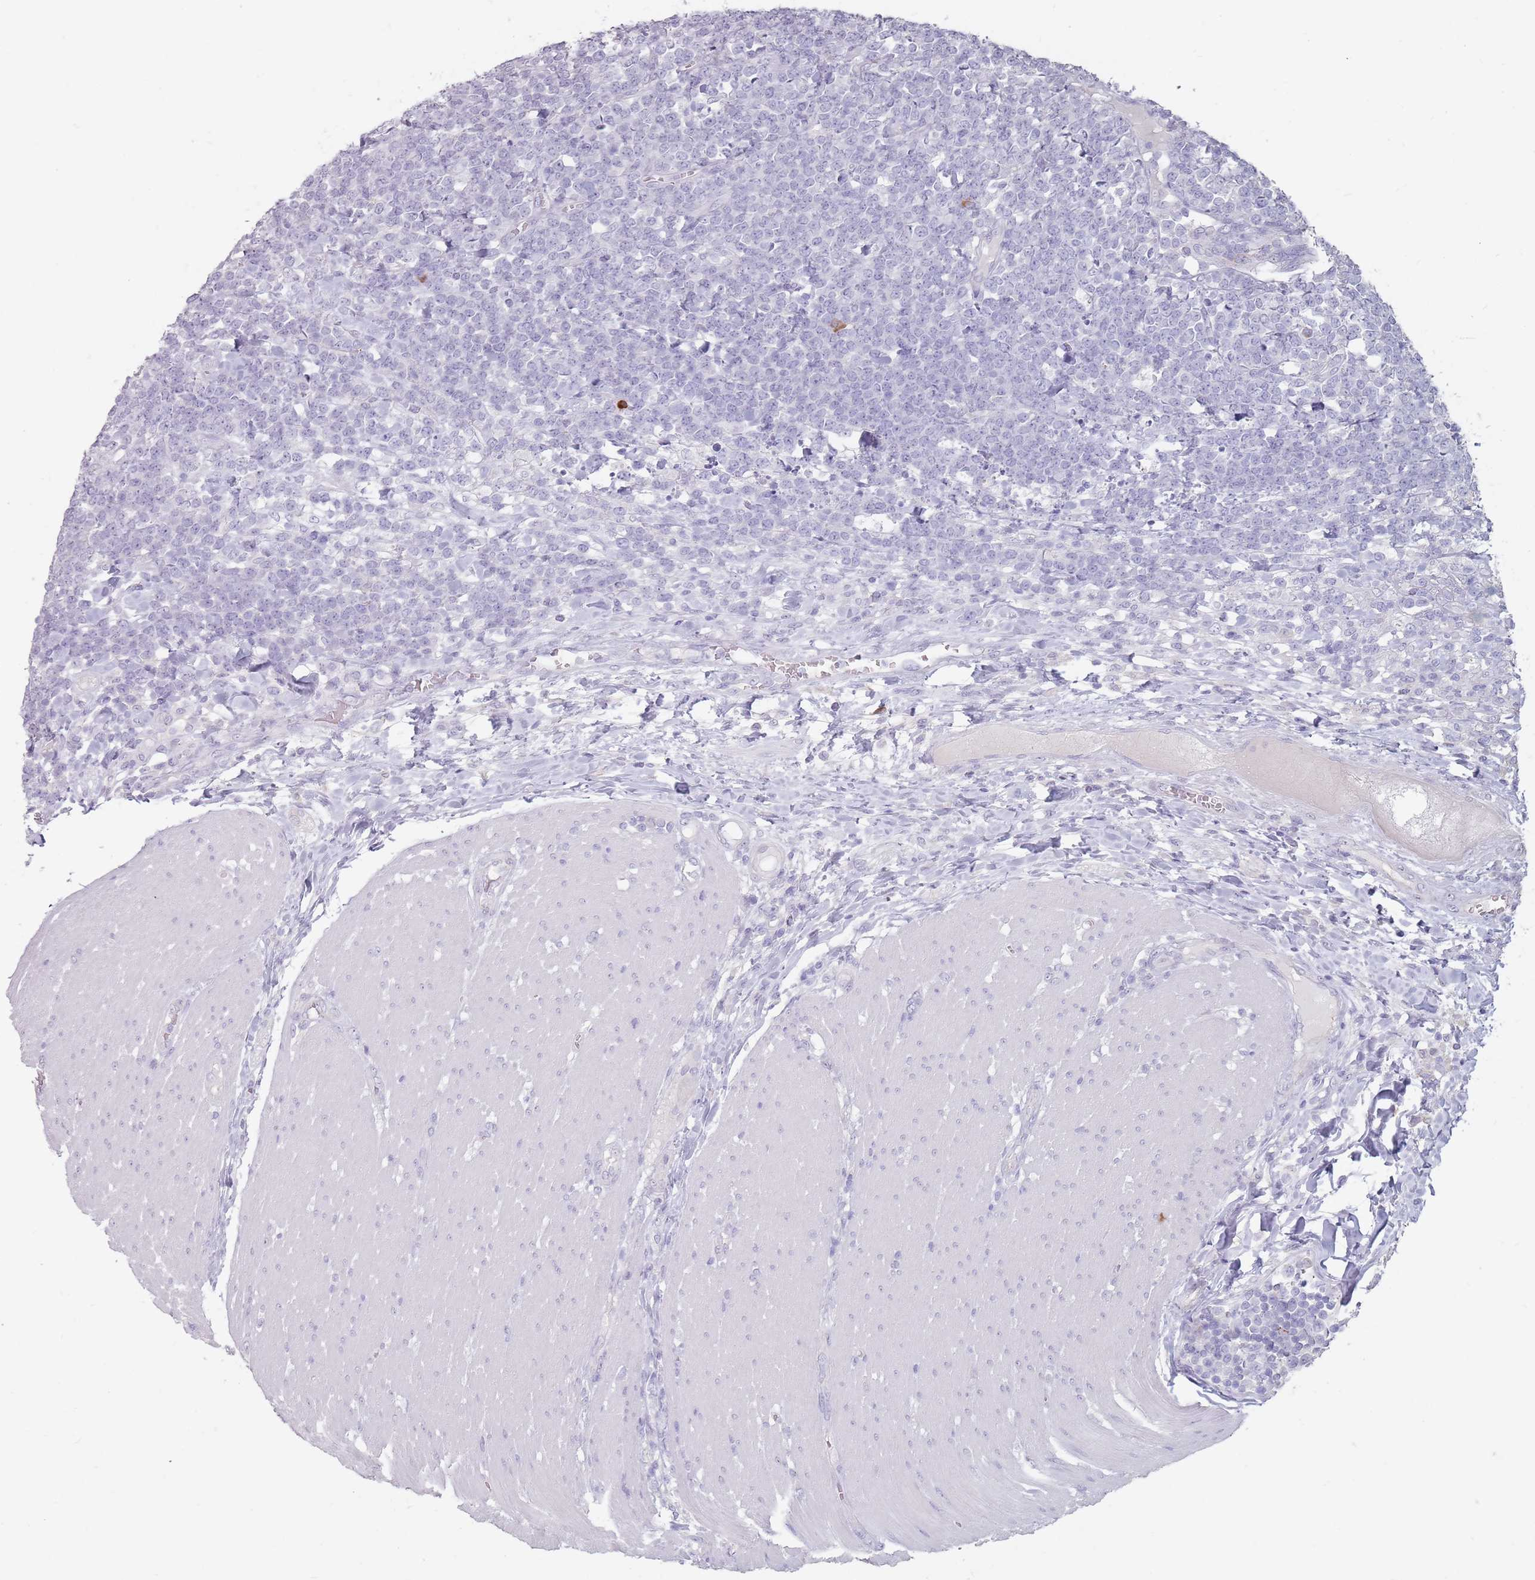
{"staining": {"intensity": "negative", "quantity": "none", "location": "none"}, "tissue": "lymphoma", "cell_type": "Tumor cells", "image_type": "cancer", "snomed": [{"axis": "morphology", "description": "Malignant lymphoma, non-Hodgkin's type, High grade"}, {"axis": "topography", "description": "Small intestine"}], "caption": "High power microscopy histopathology image of an immunohistochemistry photomicrograph of lymphoma, revealing no significant positivity in tumor cells. The staining was performed using DAB to visualize the protein expression in brown, while the nuclei were stained in blue with hematoxylin (Magnification: 20x).", "gene": "STYK1", "patient": {"sex": "male", "age": 8}}